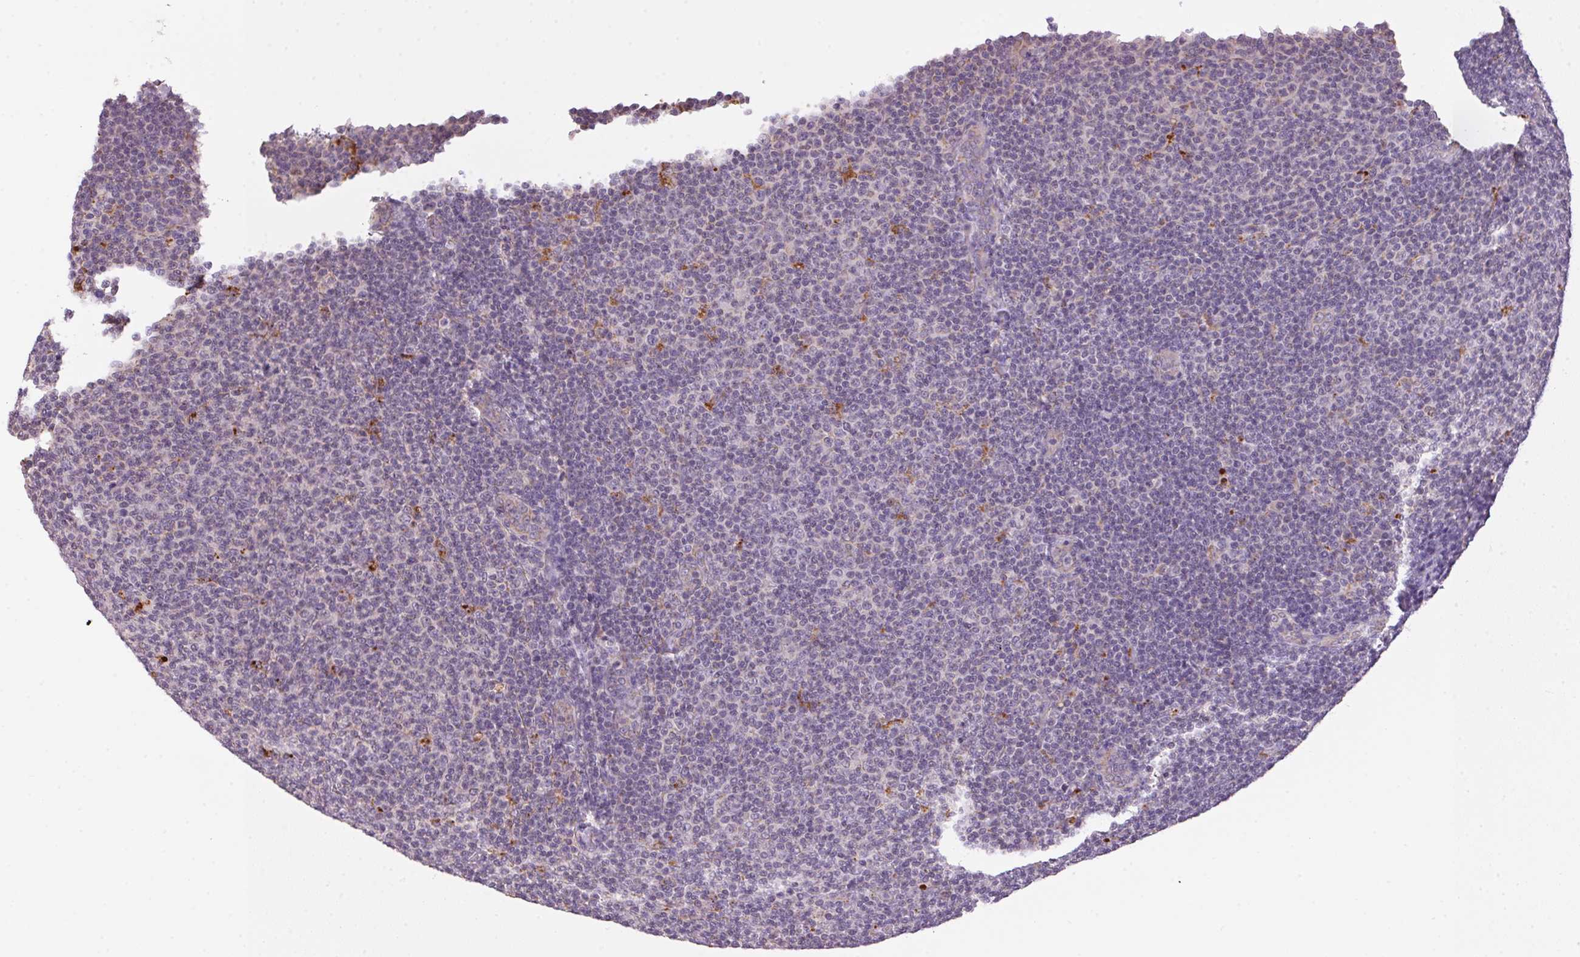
{"staining": {"intensity": "negative", "quantity": "none", "location": "none"}, "tissue": "lymphoma", "cell_type": "Tumor cells", "image_type": "cancer", "snomed": [{"axis": "morphology", "description": "Malignant lymphoma, non-Hodgkin's type, Low grade"}, {"axis": "topography", "description": "Lymph node"}], "caption": "Micrograph shows no significant protein positivity in tumor cells of low-grade malignant lymphoma, non-Hodgkin's type.", "gene": "ADH5", "patient": {"sex": "male", "age": 66}}